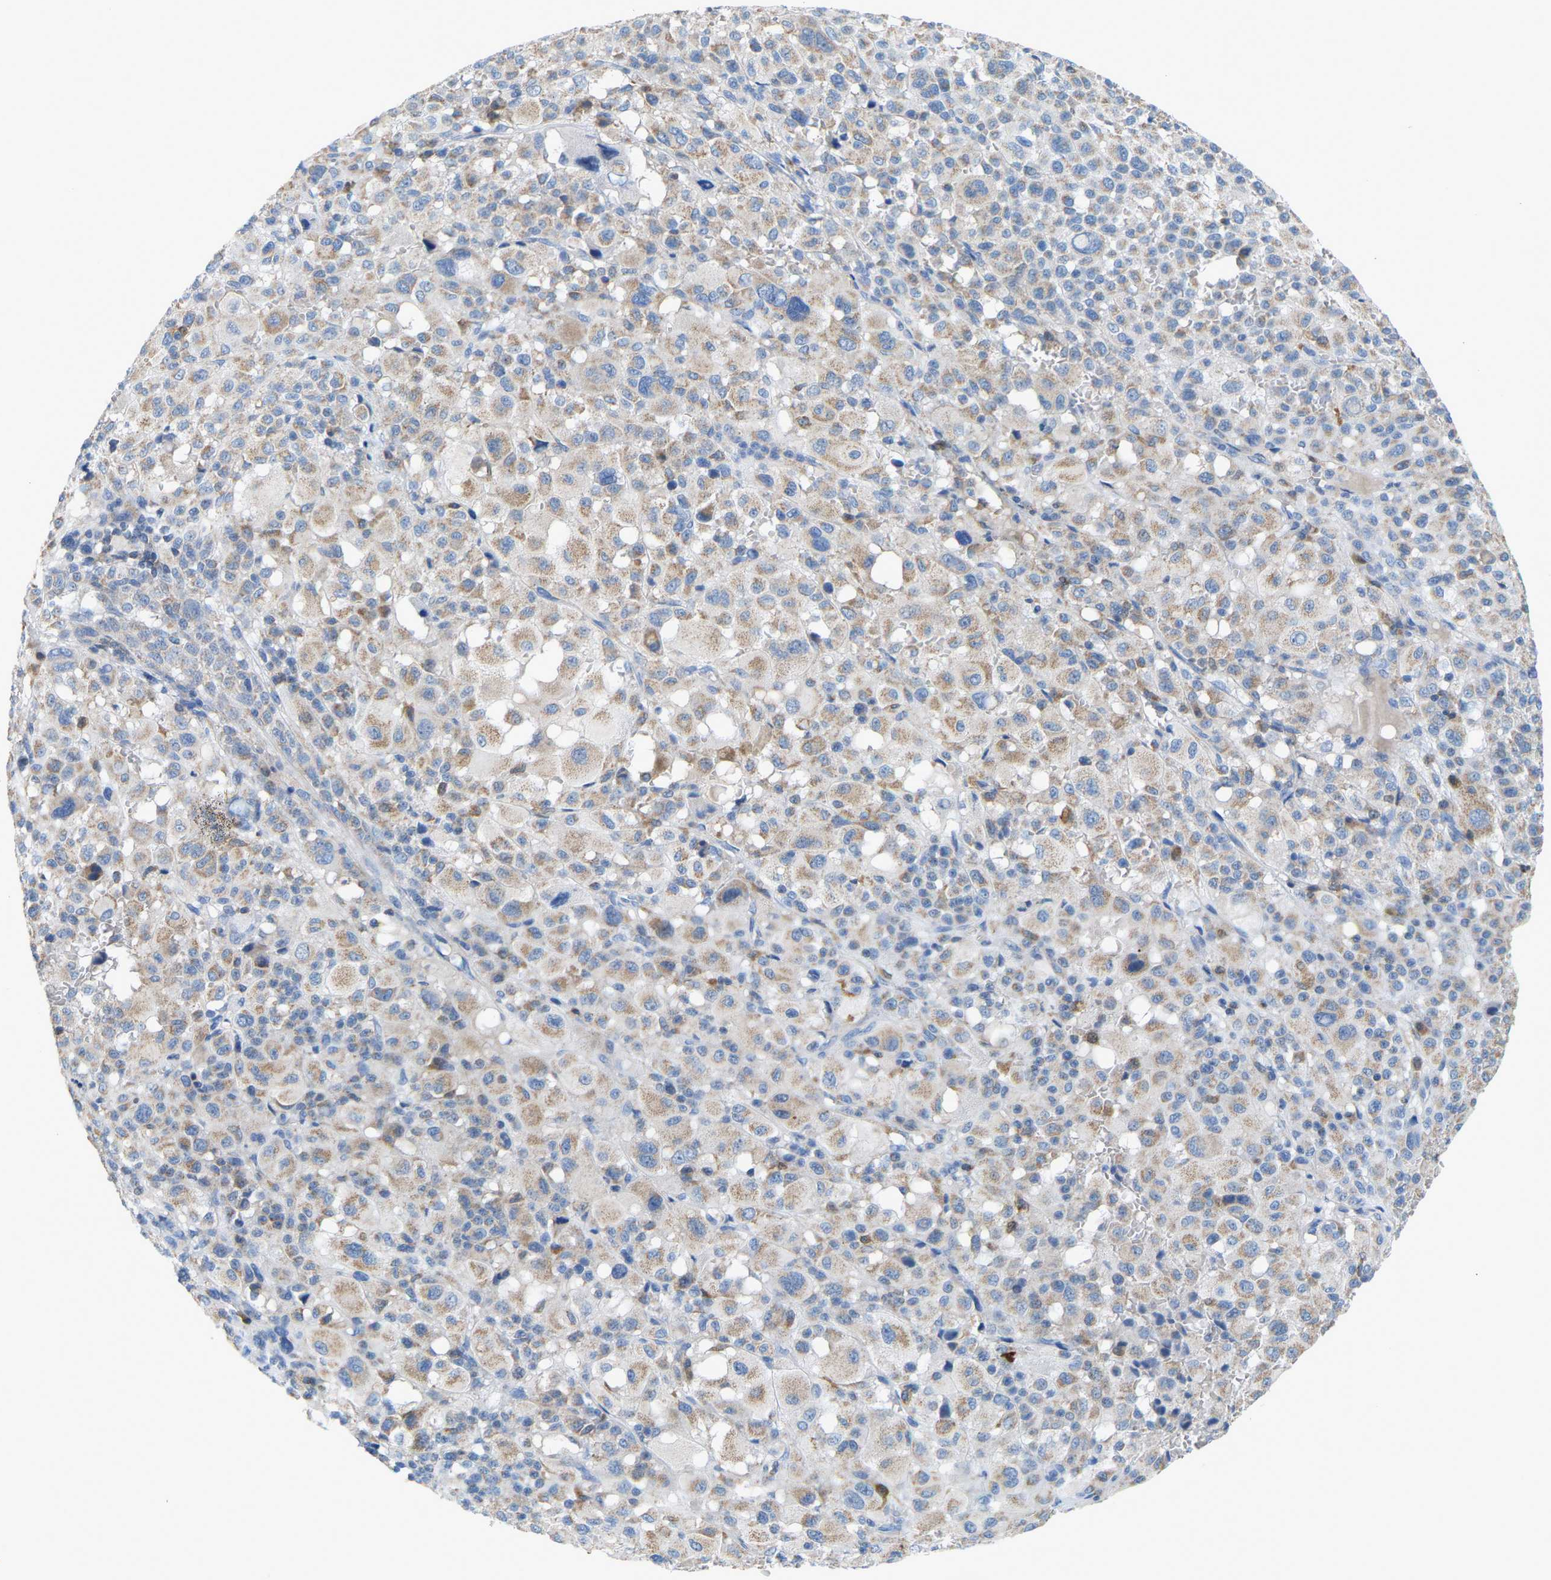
{"staining": {"intensity": "weak", "quantity": "25%-75%", "location": "cytoplasmic/membranous"}, "tissue": "melanoma", "cell_type": "Tumor cells", "image_type": "cancer", "snomed": [{"axis": "morphology", "description": "Malignant melanoma, Metastatic site"}, {"axis": "topography", "description": "Skin"}], "caption": "High-magnification brightfield microscopy of malignant melanoma (metastatic site) stained with DAB (brown) and counterstained with hematoxylin (blue). tumor cells exhibit weak cytoplasmic/membranous expression is seen in about25%-75% of cells. (Brightfield microscopy of DAB IHC at high magnification).", "gene": "CROT", "patient": {"sex": "female", "age": 74}}